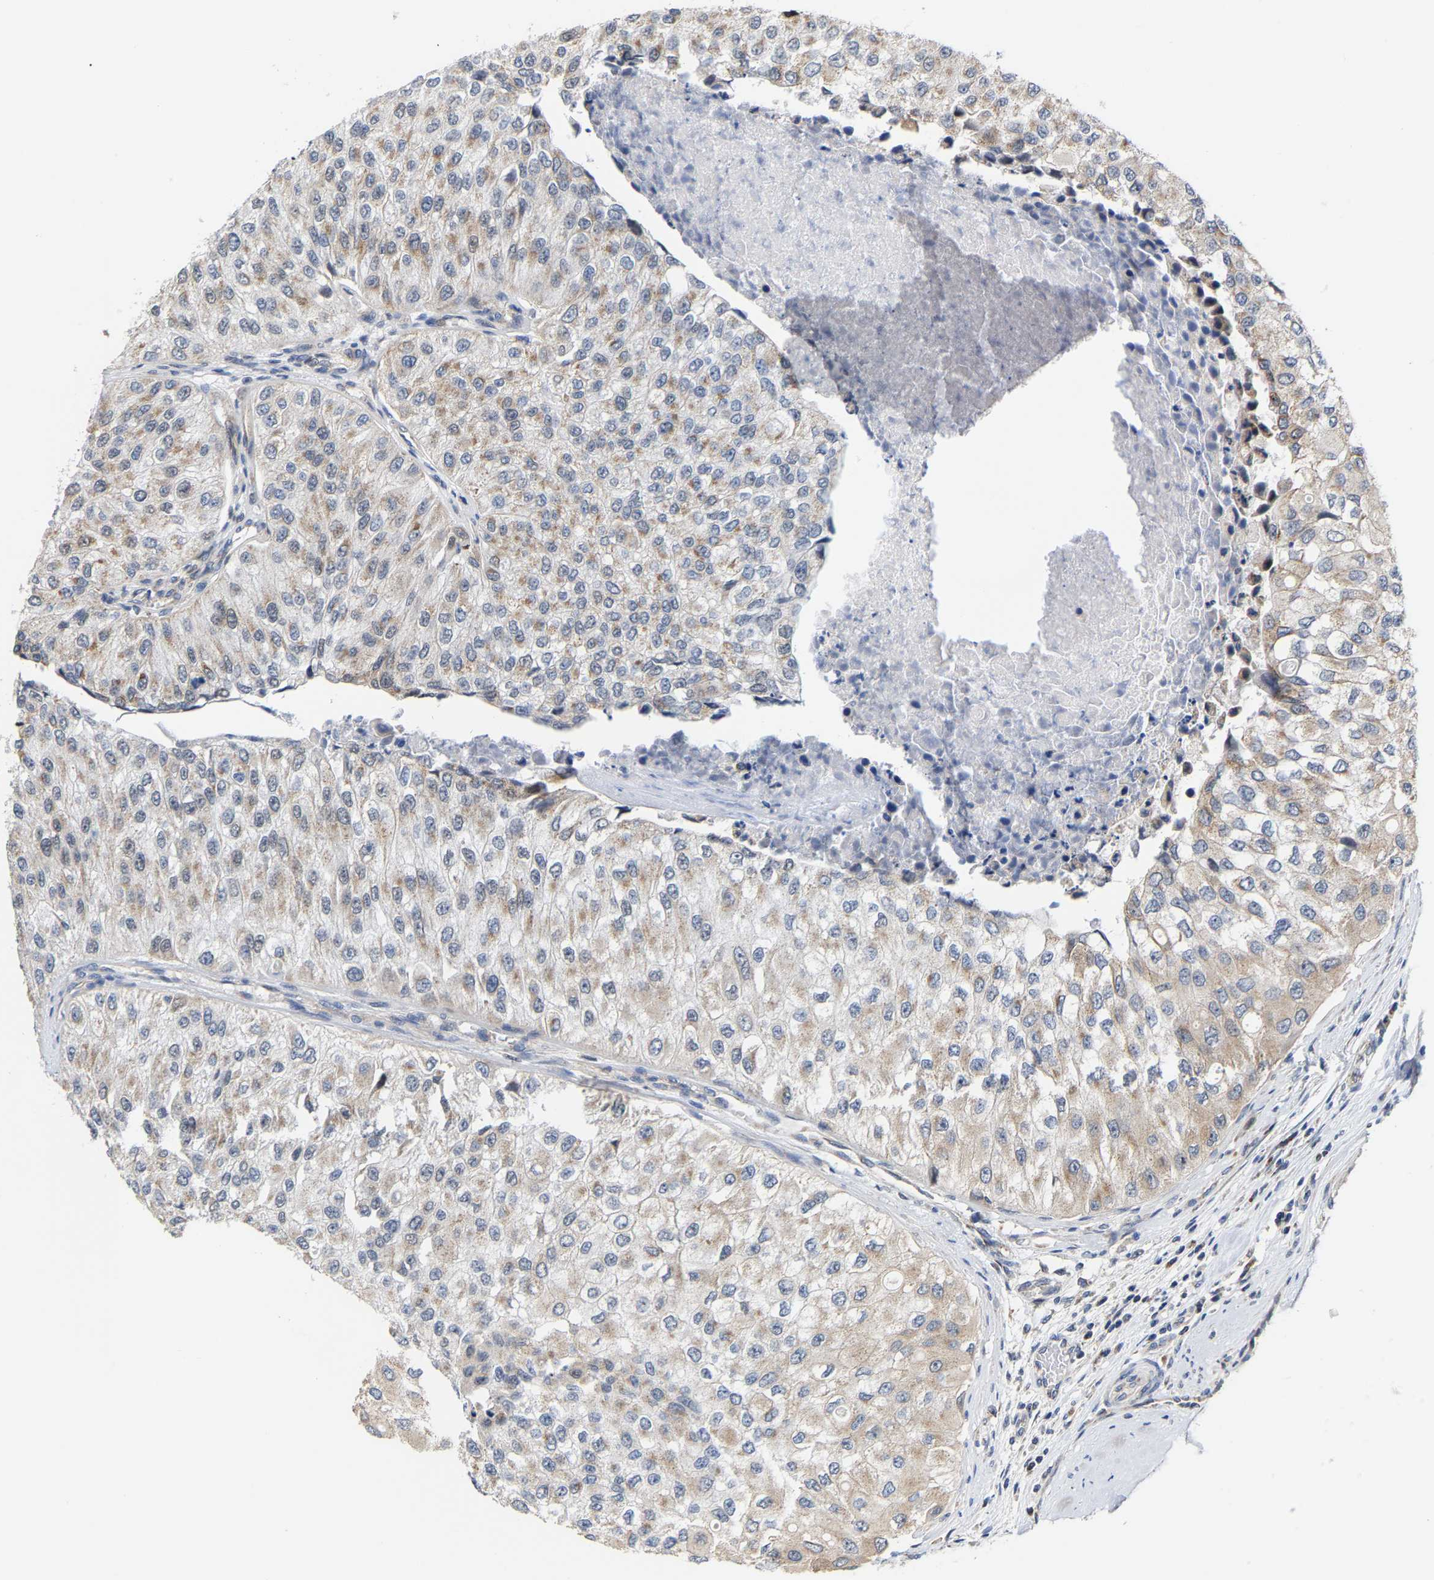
{"staining": {"intensity": "weak", "quantity": ">75%", "location": "cytoplasmic/membranous"}, "tissue": "urothelial cancer", "cell_type": "Tumor cells", "image_type": "cancer", "snomed": [{"axis": "morphology", "description": "Urothelial carcinoma, High grade"}, {"axis": "topography", "description": "Kidney"}, {"axis": "topography", "description": "Urinary bladder"}], "caption": "A high-resolution photomicrograph shows immunohistochemistry (IHC) staining of urothelial cancer, which shows weak cytoplasmic/membranous staining in approximately >75% of tumor cells. The staining was performed using DAB to visualize the protein expression in brown, while the nuclei were stained in blue with hematoxylin (Magnification: 20x).", "gene": "PCNT", "patient": {"sex": "male", "age": 77}}